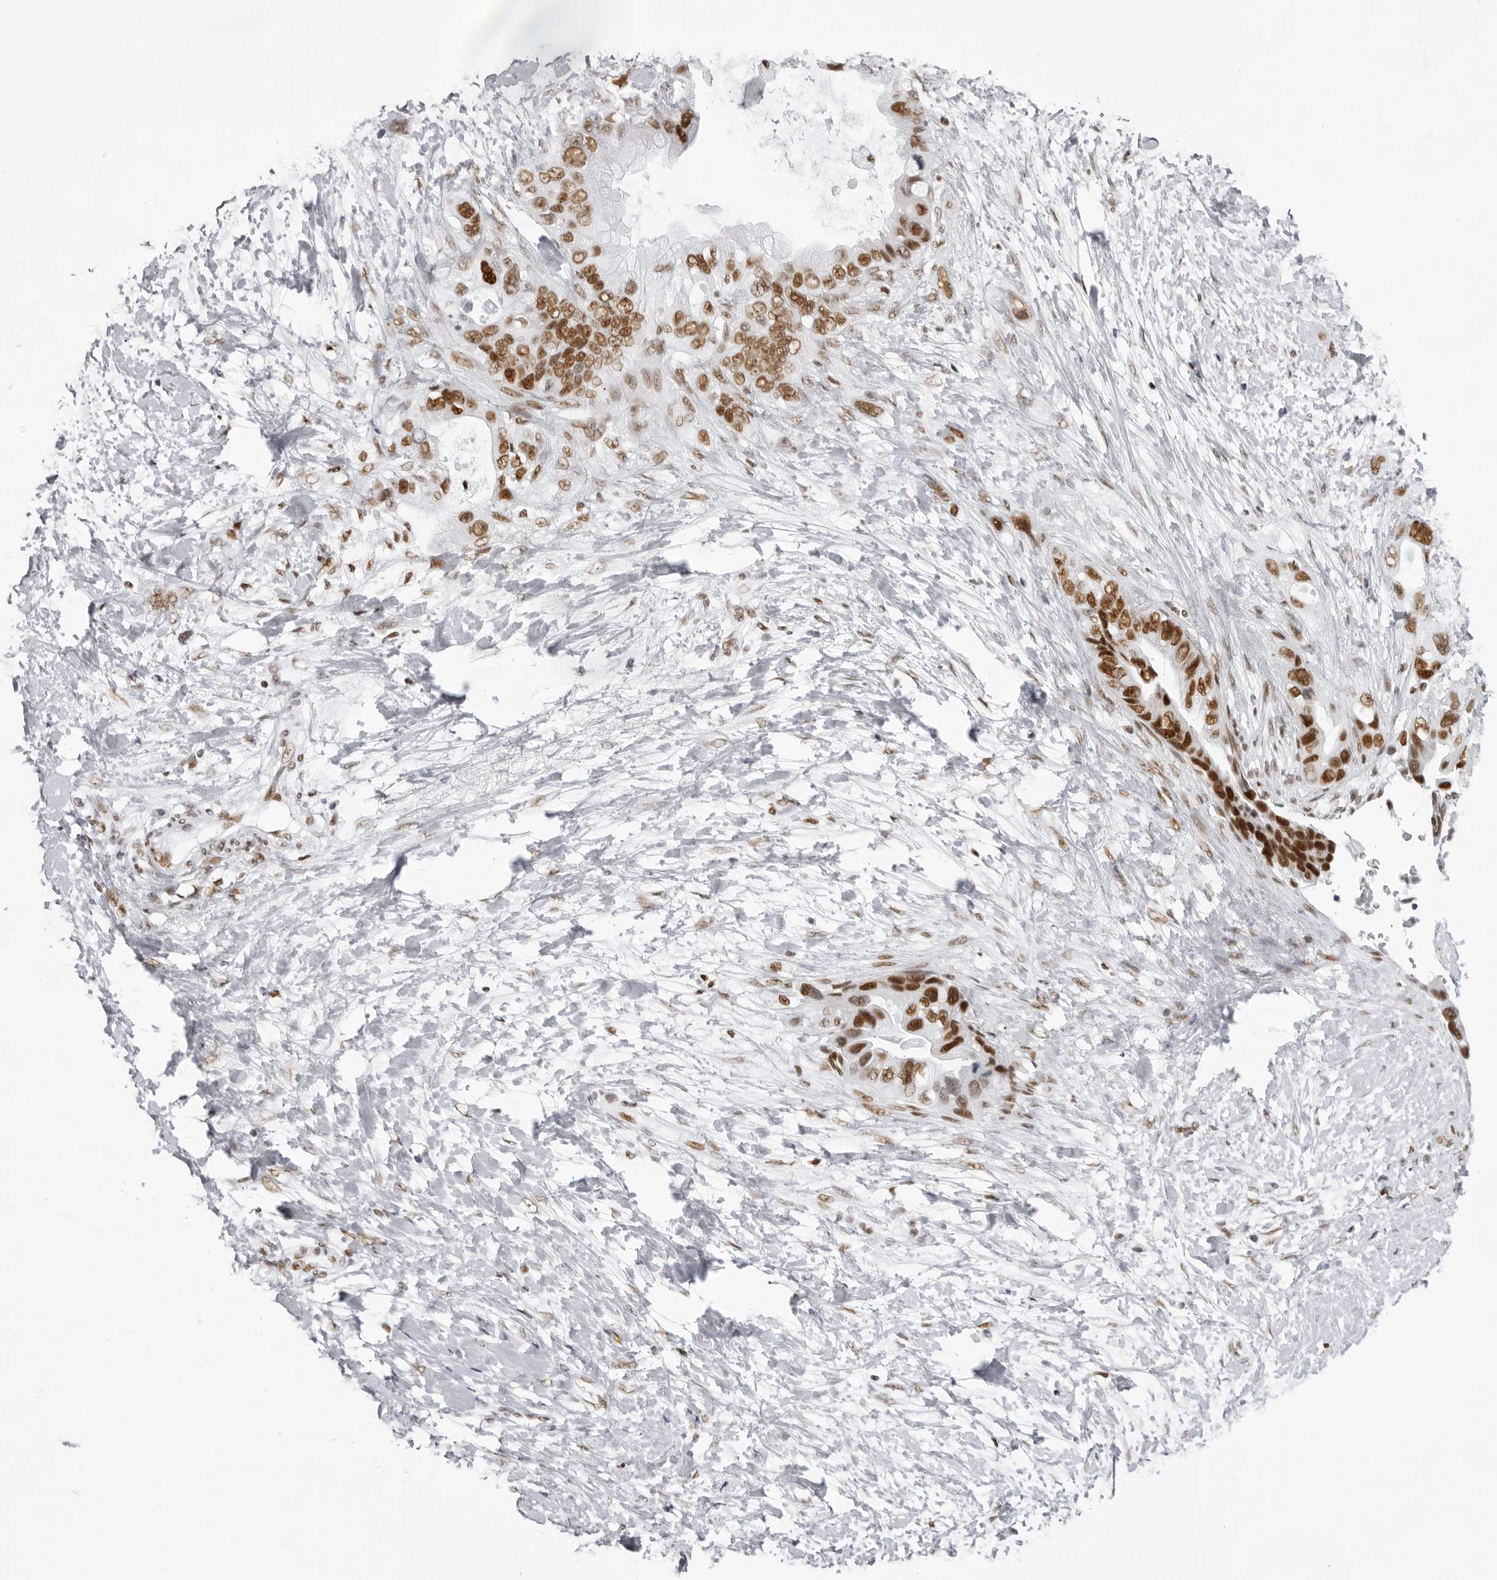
{"staining": {"intensity": "strong", "quantity": ">75%", "location": "nuclear"}, "tissue": "pancreatic cancer", "cell_type": "Tumor cells", "image_type": "cancer", "snomed": [{"axis": "morphology", "description": "Adenocarcinoma, NOS"}, {"axis": "topography", "description": "Pancreas"}], "caption": "Protein staining of pancreatic cancer (adenocarcinoma) tissue demonstrates strong nuclear expression in about >75% of tumor cells.", "gene": "IRF2BP2", "patient": {"sex": "female", "age": 56}}